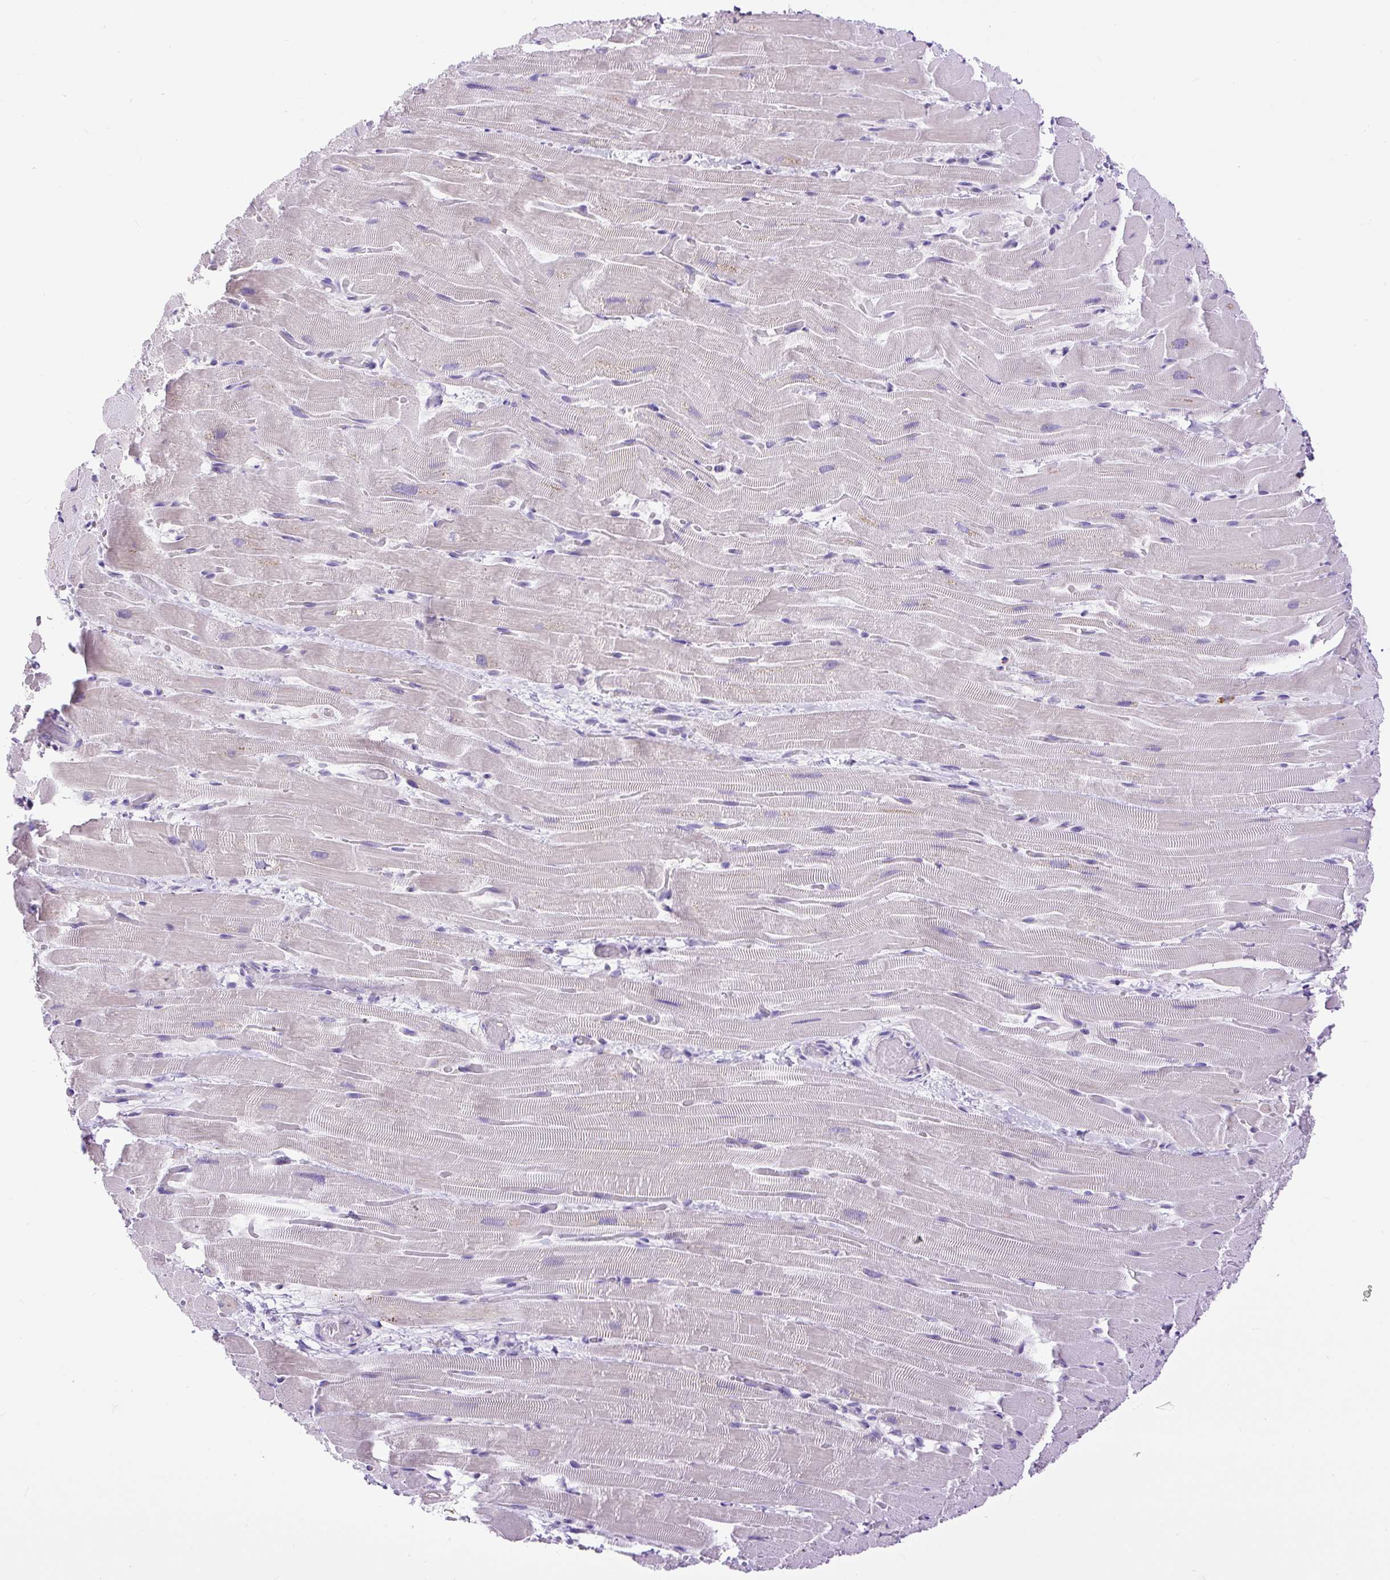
{"staining": {"intensity": "negative", "quantity": "none", "location": "none"}, "tissue": "heart muscle", "cell_type": "Cardiomyocytes", "image_type": "normal", "snomed": [{"axis": "morphology", "description": "Normal tissue, NOS"}, {"axis": "topography", "description": "Heart"}], "caption": "Immunohistochemistry (IHC) photomicrograph of normal heart muscle stained for a protein (brown), which displays no positivity in cardiomyocytes. The staining is performed using DAB (3,3'-diaminobenzidine) brown chromogen with nuclei counter-stained in using hematoxylin.", "gene": "SYBU", "patient": {"sex": "male", "age": 37}}